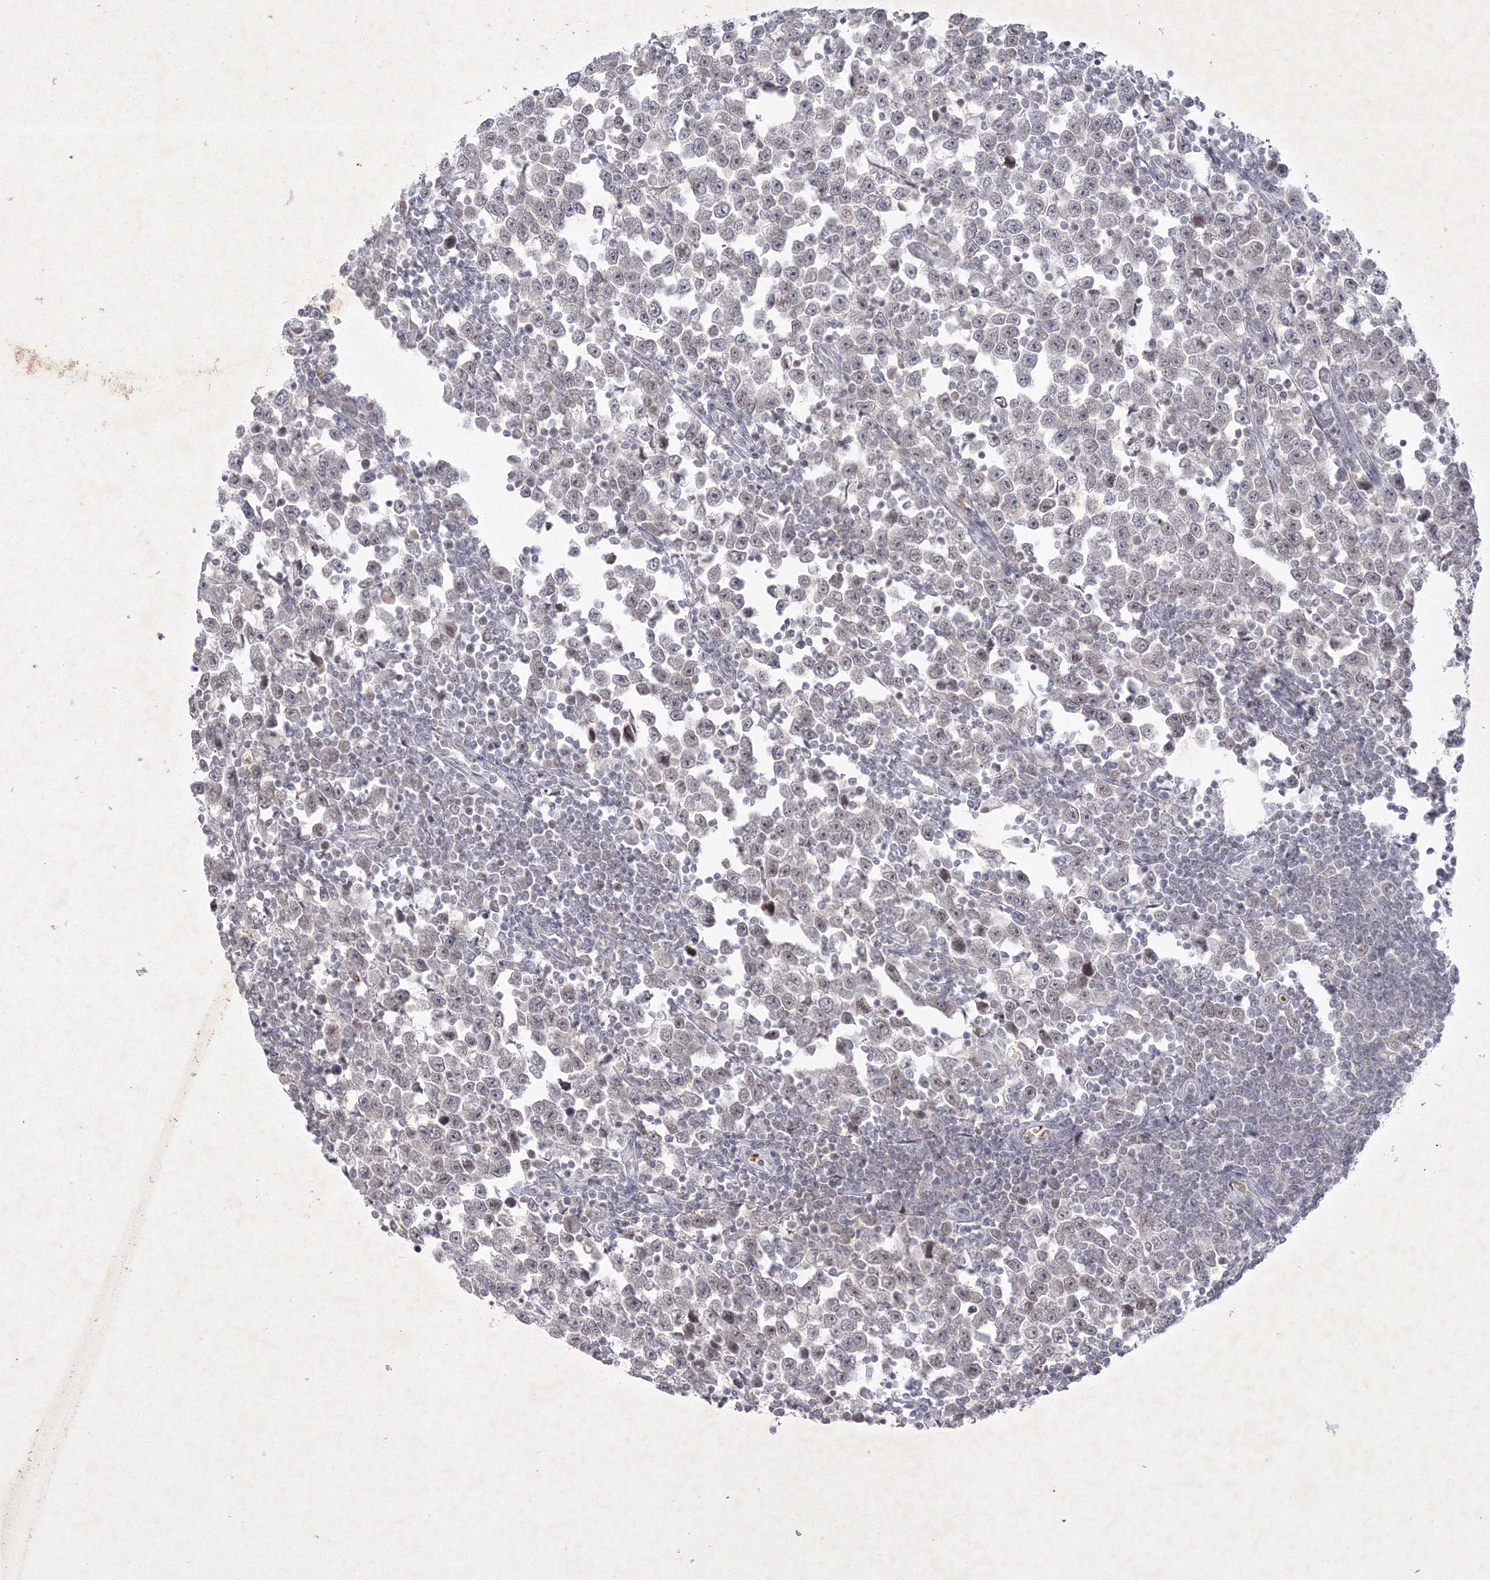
{"staining": {"intensity": "weak", "quantity": "<25%", "location": "cytoplasmic/membranous"}, "tissue": "testis cancer", "cell_type": "Tumor cells", "image_type": "cancer", "snomed": [{"axis": "morphology", "description": "Normal tissue, NOS"}, {"axis": "morphology", "description": "Seminoma, NOS"}, {"axis": "topography", "description": "Testis"}], "caption": "Seminoma (testis) was stained to show a protein in brown. There is no significant expression in tumor cells.", "gene": "NXPE3", "patient": {"sex": "male", "age": 43}}